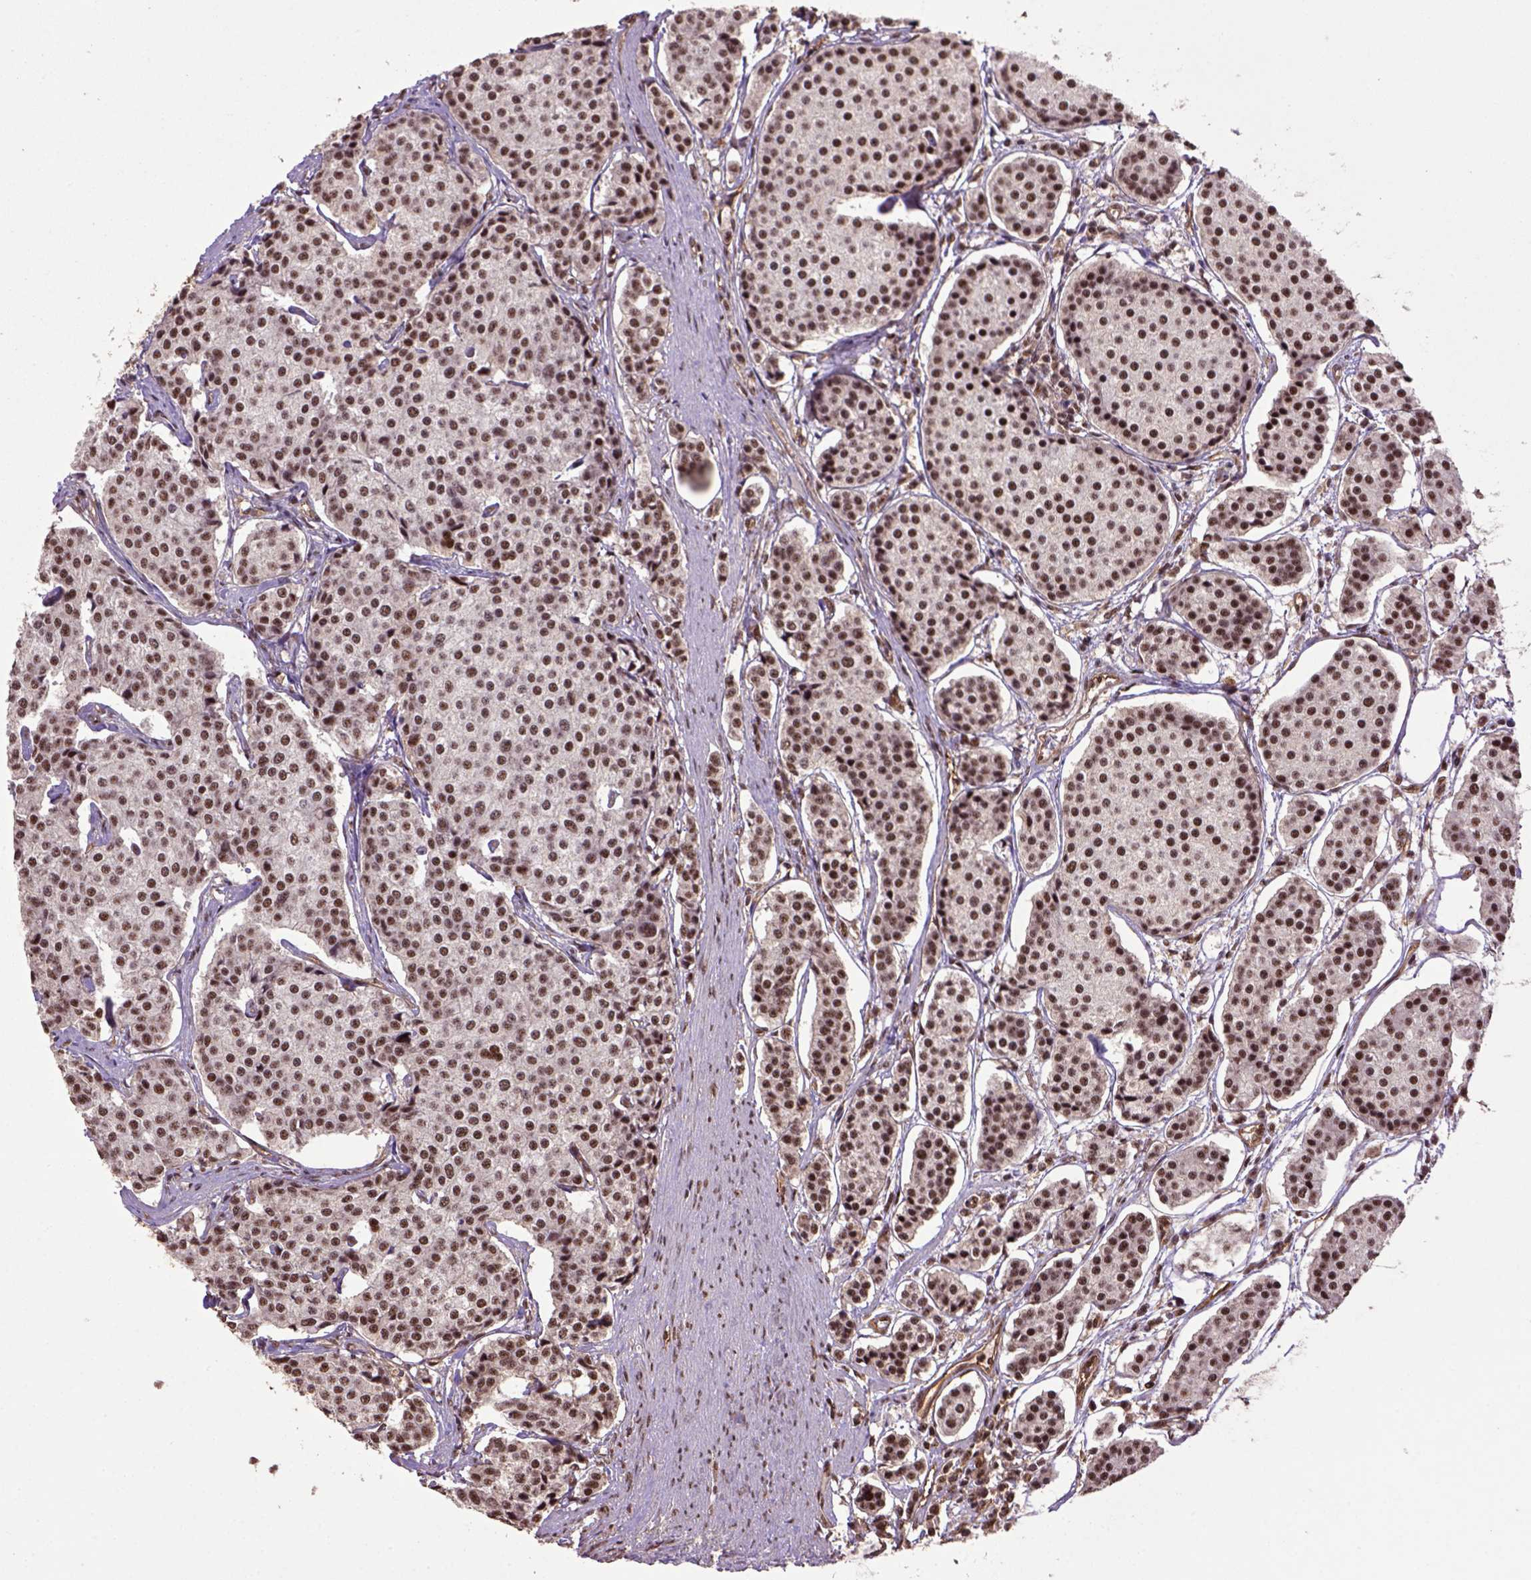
{"staining": {"intensity": "strong", "quantity": ">75%", "location": "nuclear"}, "tissue": "carcinoid", "cell_type": "Tumor cells", "image_type": "cancer", "snomed": [{"axis": "morphology", "description": "Carcinoid, malignant, NOS"}, {"axis": "topography", "description": "Small intestine"}], "caption": "A brown stain highlights strong nuclear positivity of a protein in malignant carcinoid tumor cells.", "gene": "PPIG", "patient": {"sex": "female", "age": 65}}